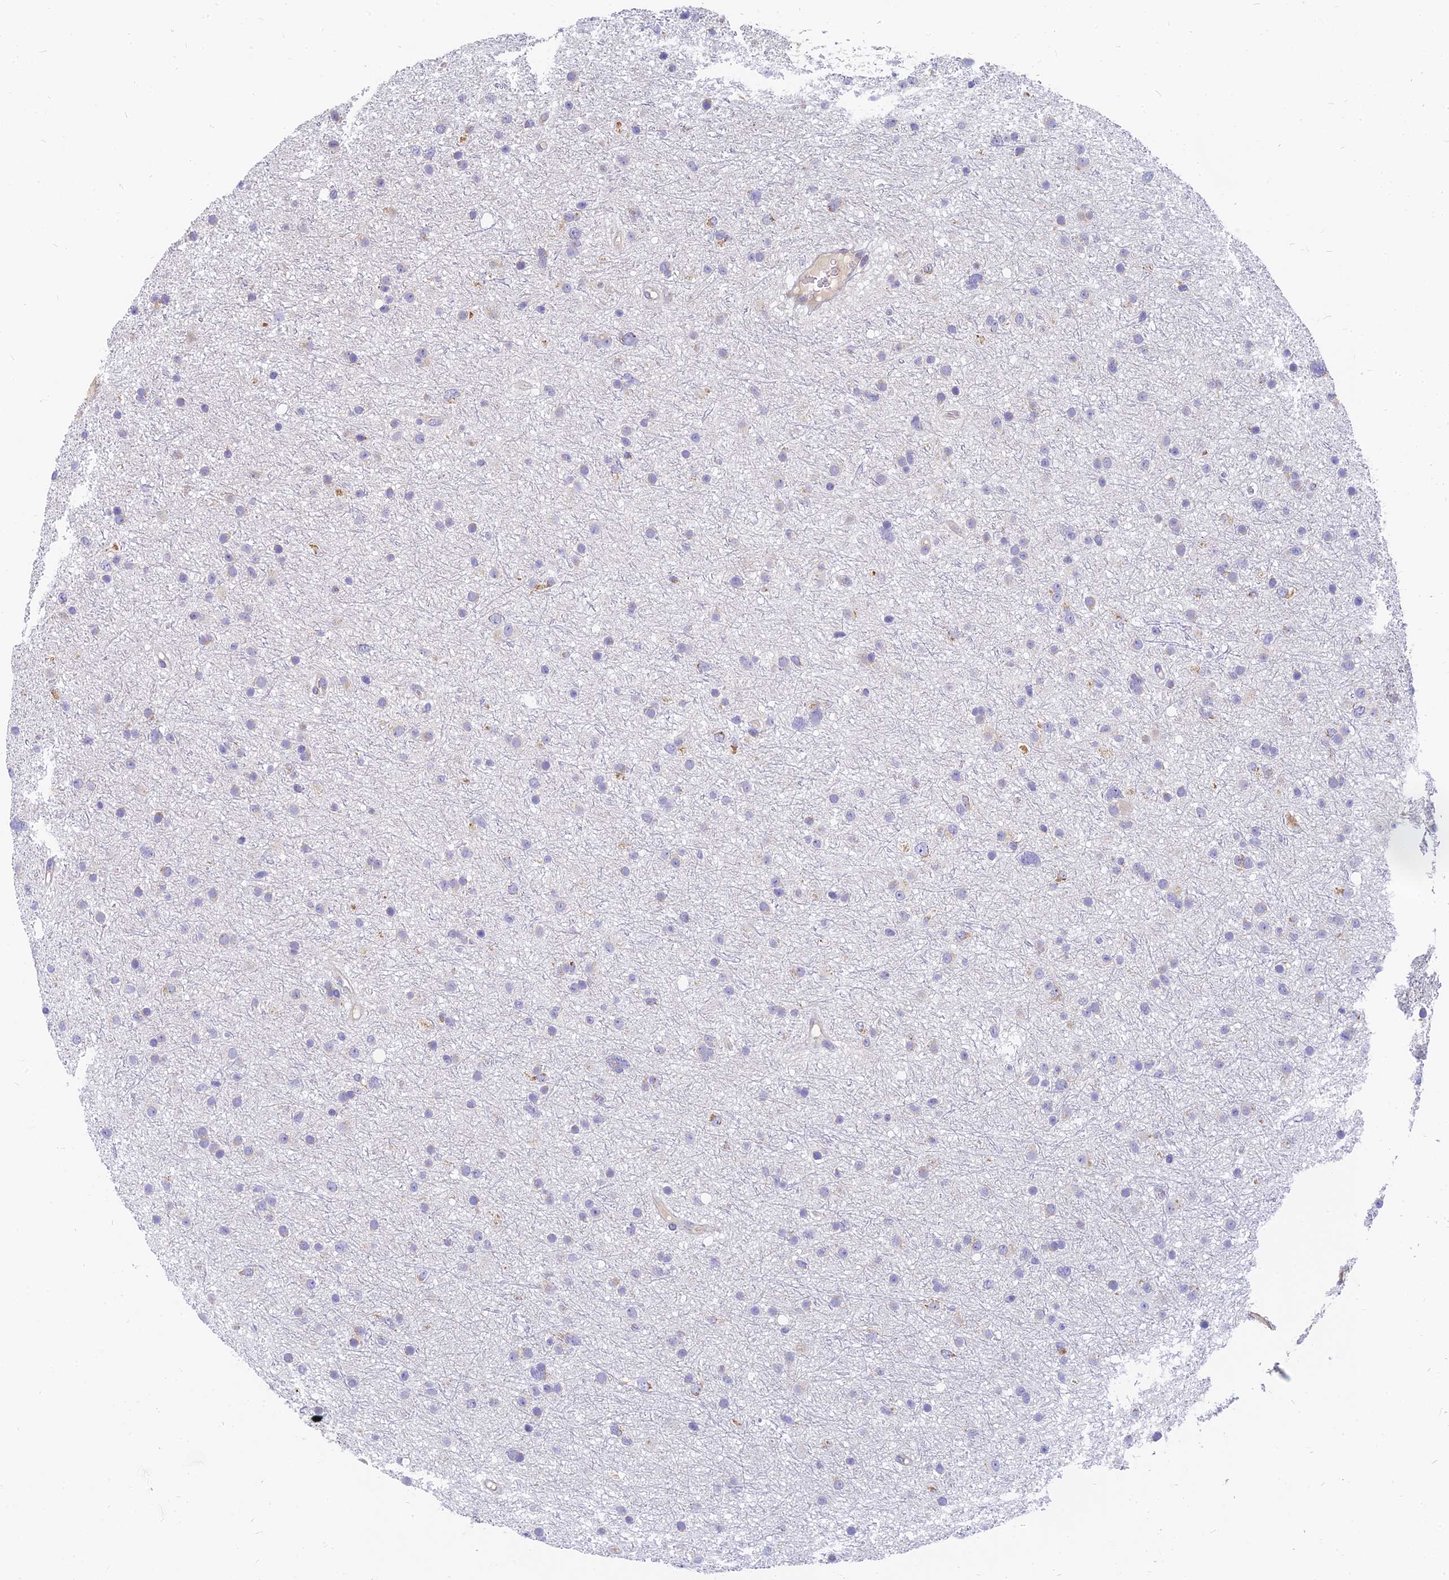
{"staining": {"intensity": "negative", "quantity": "none", "location": "none"}, "tissue": "glioma", "cell_type": "Tumor cells", "image_type": "cancer", "snomed": [{"axis": "morphology", "description": "Glioma, malignant, Low grade"}, {"axis": "topography", "description": "Cerebral cortex"}], "caption": "Glioma was stained to show a protein in brown. There is no significant positivity in tumor cells.", "gene": "MRPL15", "patient": {"sex": "female", "age": 39}}